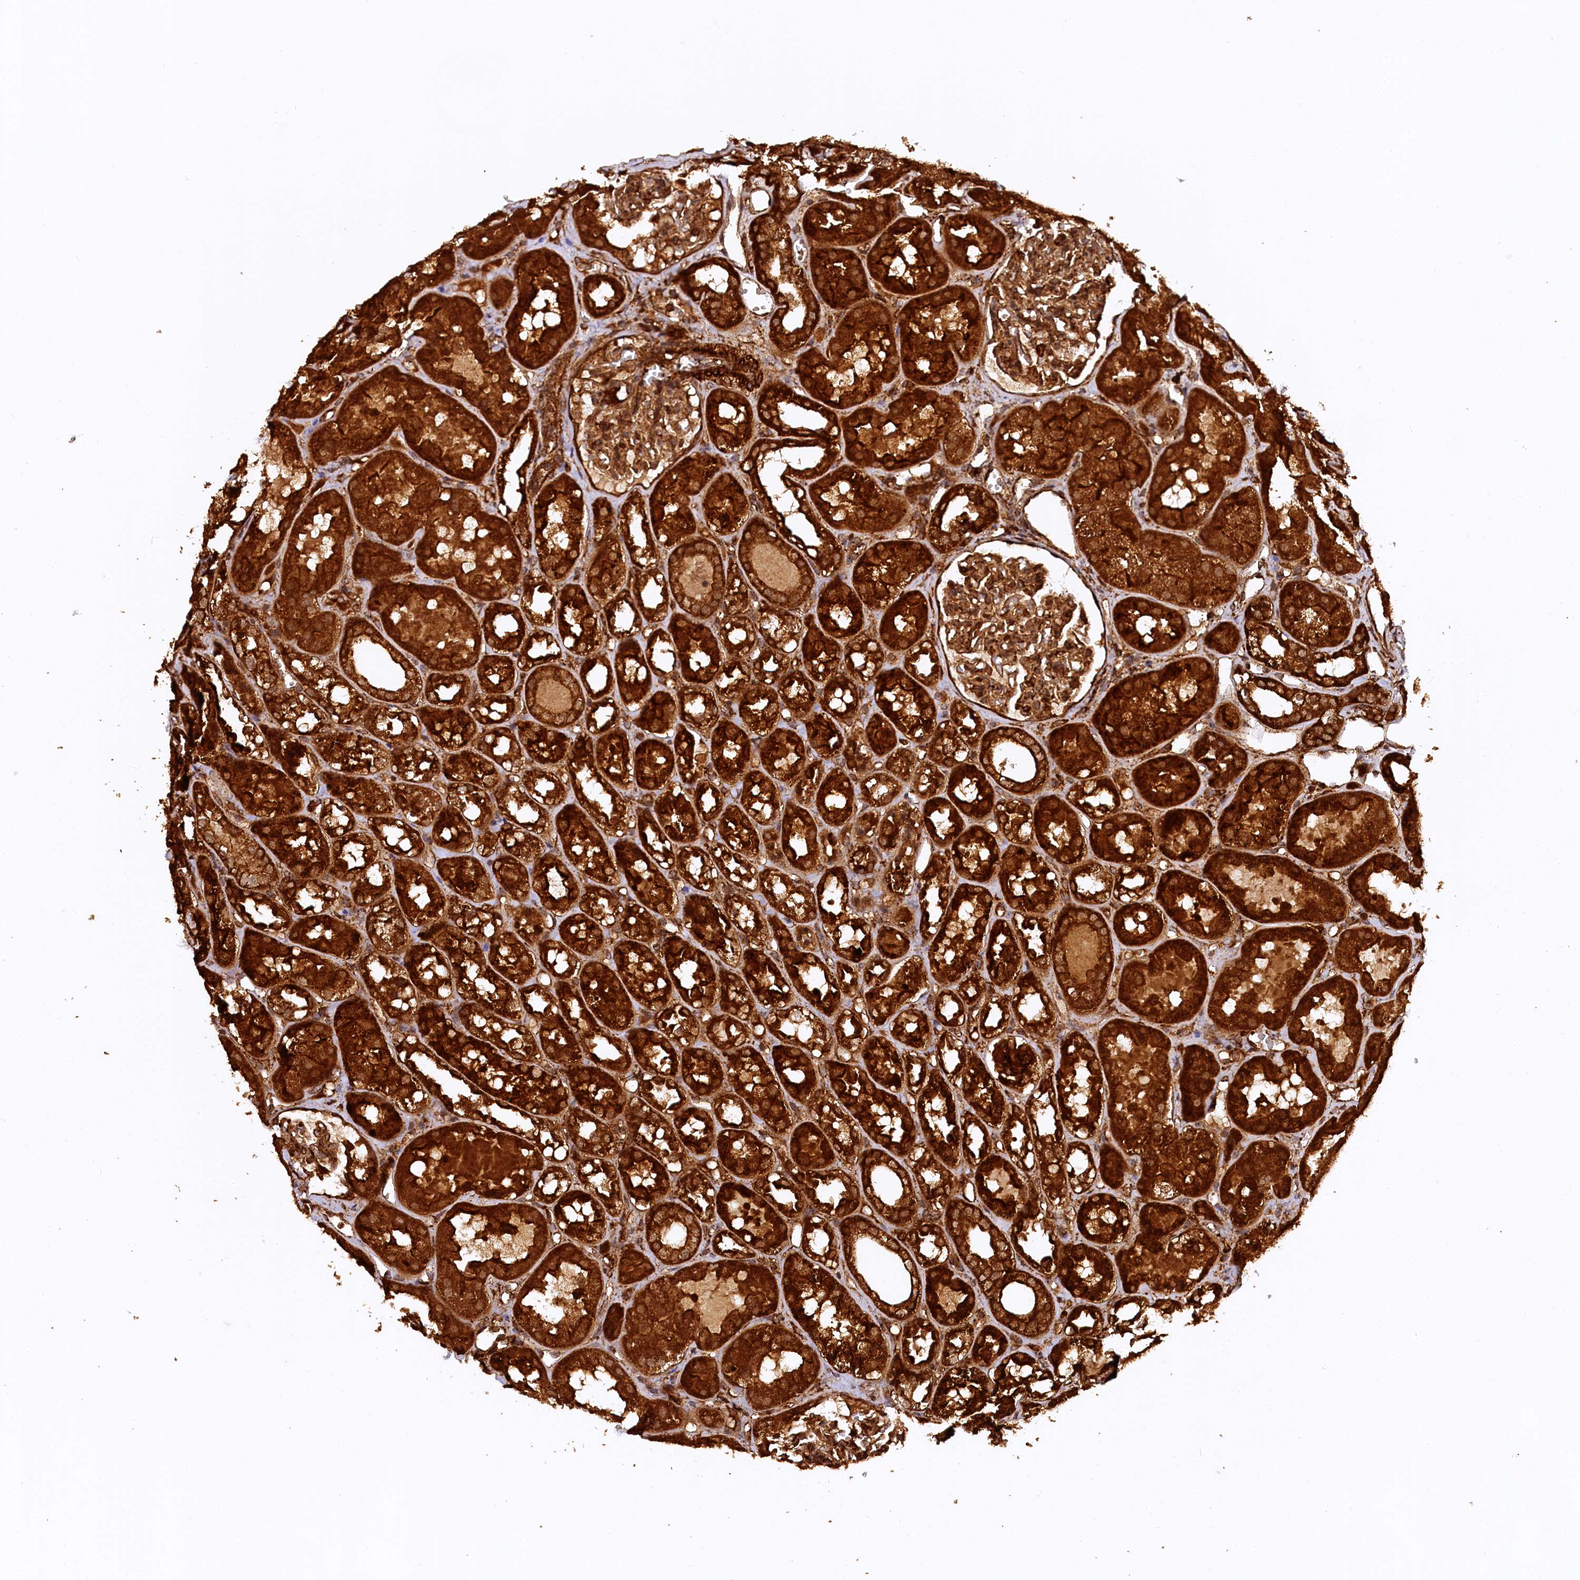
{"staining": {"intensity": "moderate", "quantity": ">75%", "location": "cytoplasmic/membranous"}, "tissue": "kidney", "cell_type": "Cells in glomeruli", "image_type": "normal", "snomed": [{"axis": "morphology", "description": "Normal tissue, NOS"}, {"axis": "topography", "description": "Kidney"}], "caption": "Immunohistochemistry photomicrograph of benign kidney: kidney stained using immunohistochemistry exhibits medium levels of moderate protein expression localized specifically in the cytoplasmic/membranous of cells in glomeruli, appearing as a cytoplasmic/membranous brown color.", "gene": "STUB1", "patient": {"sex": "male", "age": 16}}